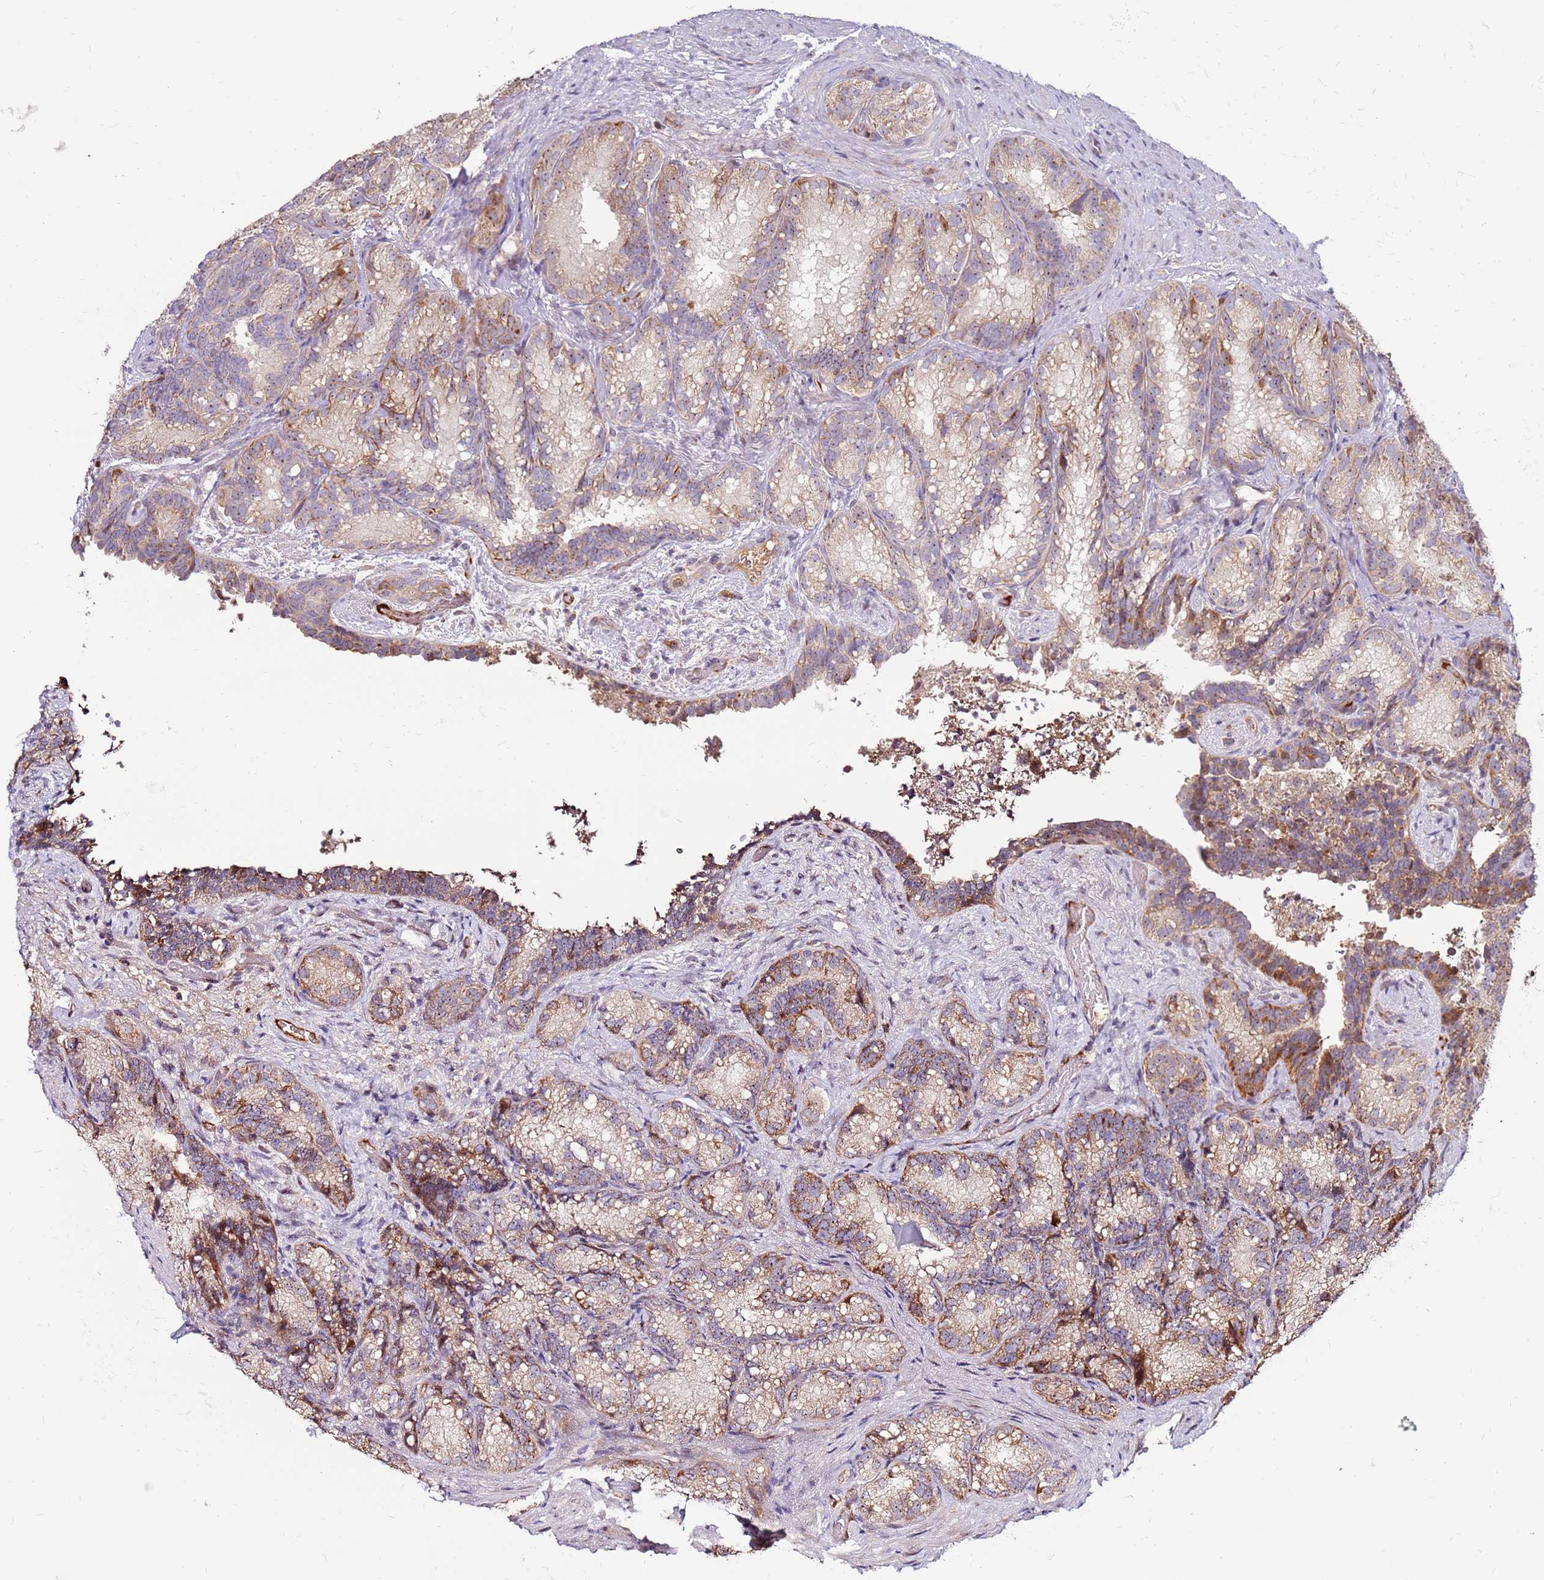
{"staining": {"intensity": "moderate", "quantity": ">75%", "location": "cytoplasmic/membranous"}, "tissue": "seminal vesicle", "cell_type": "Glandular cells", "image_type": "normal", "snomed": [{"axis": "morphology", "description": "Normal tissue, NOS"}, {"axis": "topography", "description": "Seminal veicle"}], "caption": "This micrograph displays IHC staining of benign seminal vesicle, with medium moderate cytoplasmic/membranous positivity in about >75% of glandular cells.", "gene": "KIF25", "patient": {"sex": "male", "age": 58}}